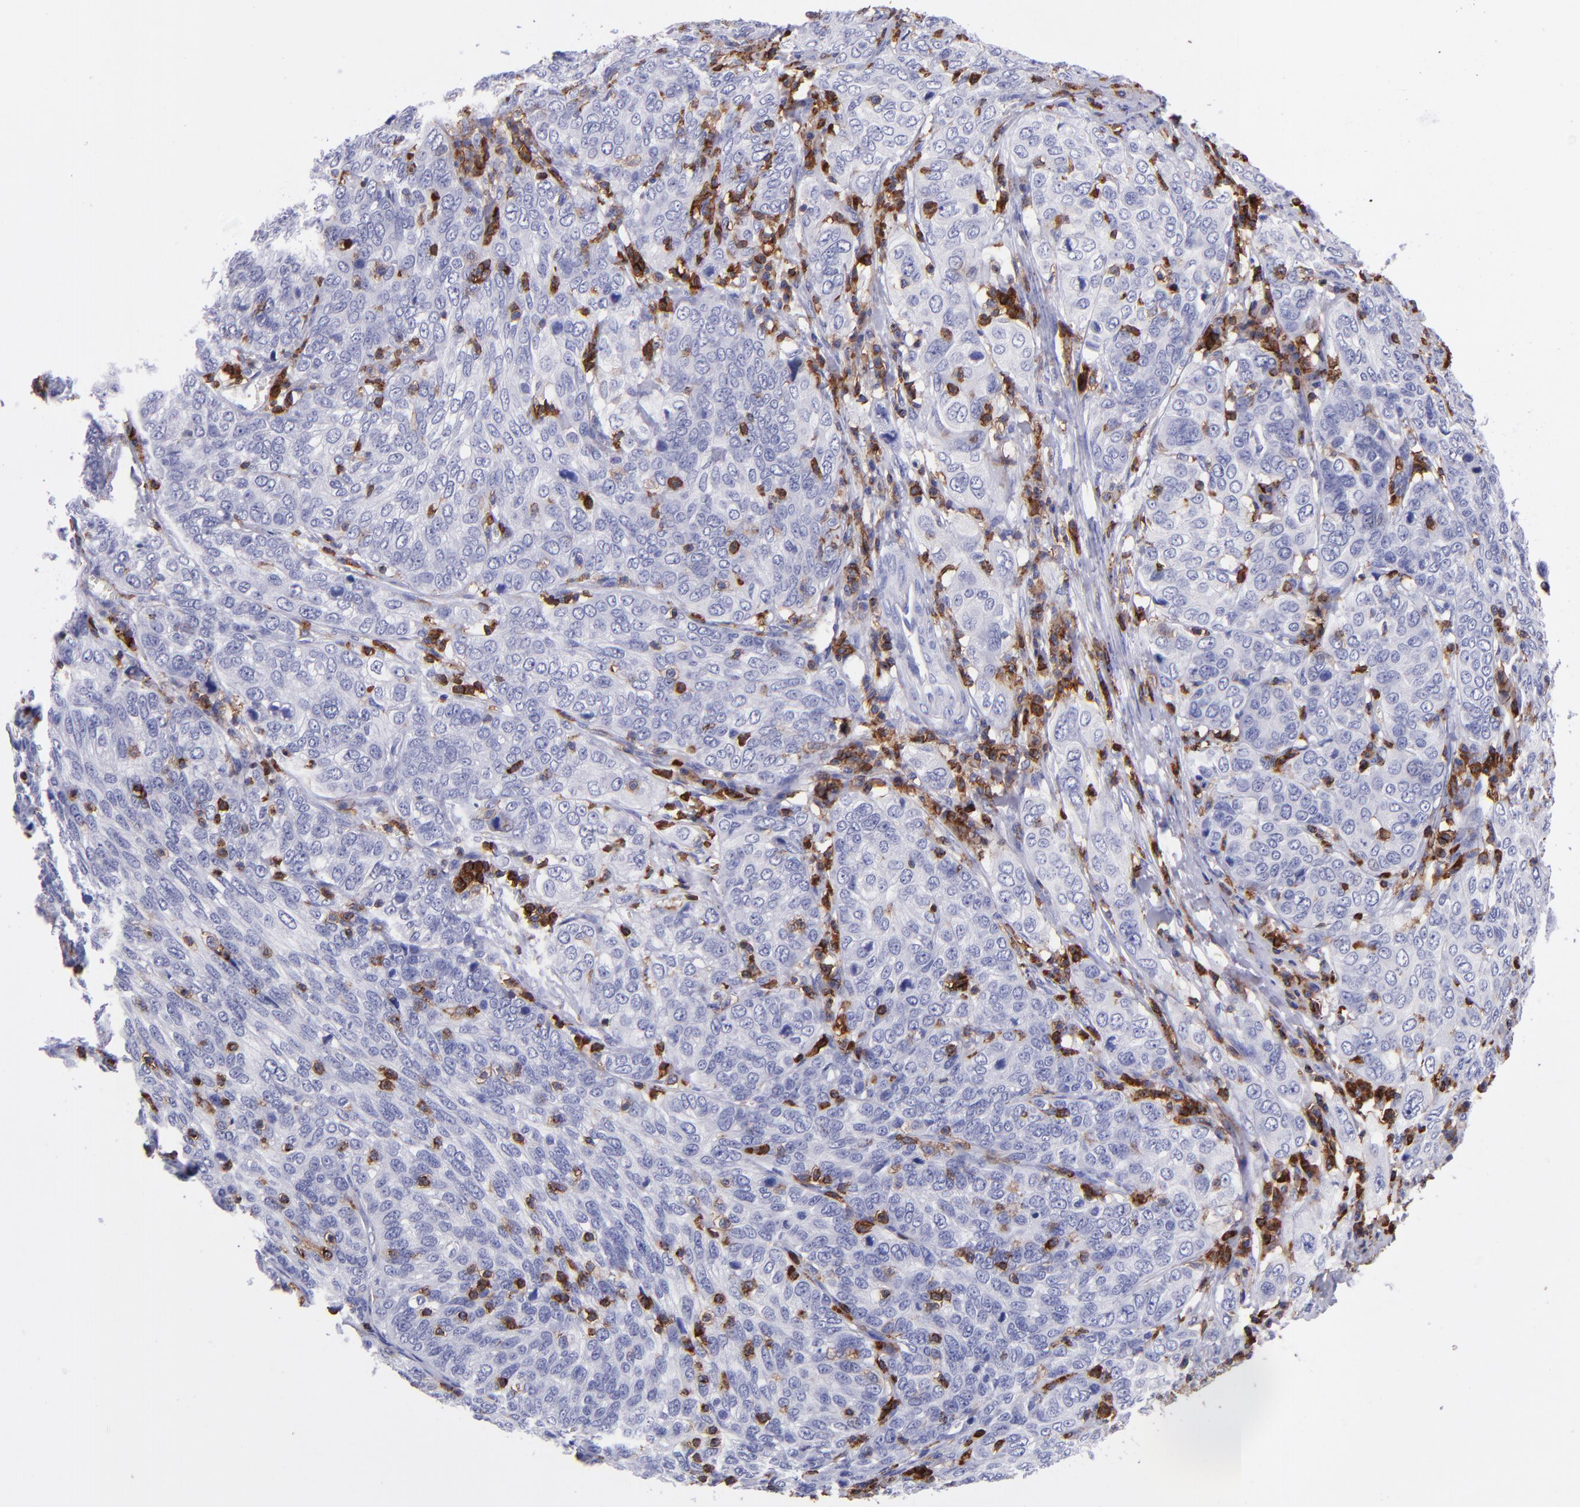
{"staining": {"intensity": "negative", "quantity": "none", "location": "none"}, "tissue": "cervical cancer", "cell_type": "Tumor cells", "image_type": "cancer", "snomed": [{"axis": "morphology", "description": "Squamous cell carcinoma, NOS"}, {"axis": "topography", "description": "Cervix"}], "caption": "Cervical cancer was stained to show a protein in brown. There is no significant positivity in tumor cells. (DAB immunohistochemistry, high magnification).", "gene": "ICAM3", "patient": {"sex": "female", "age": 38}}